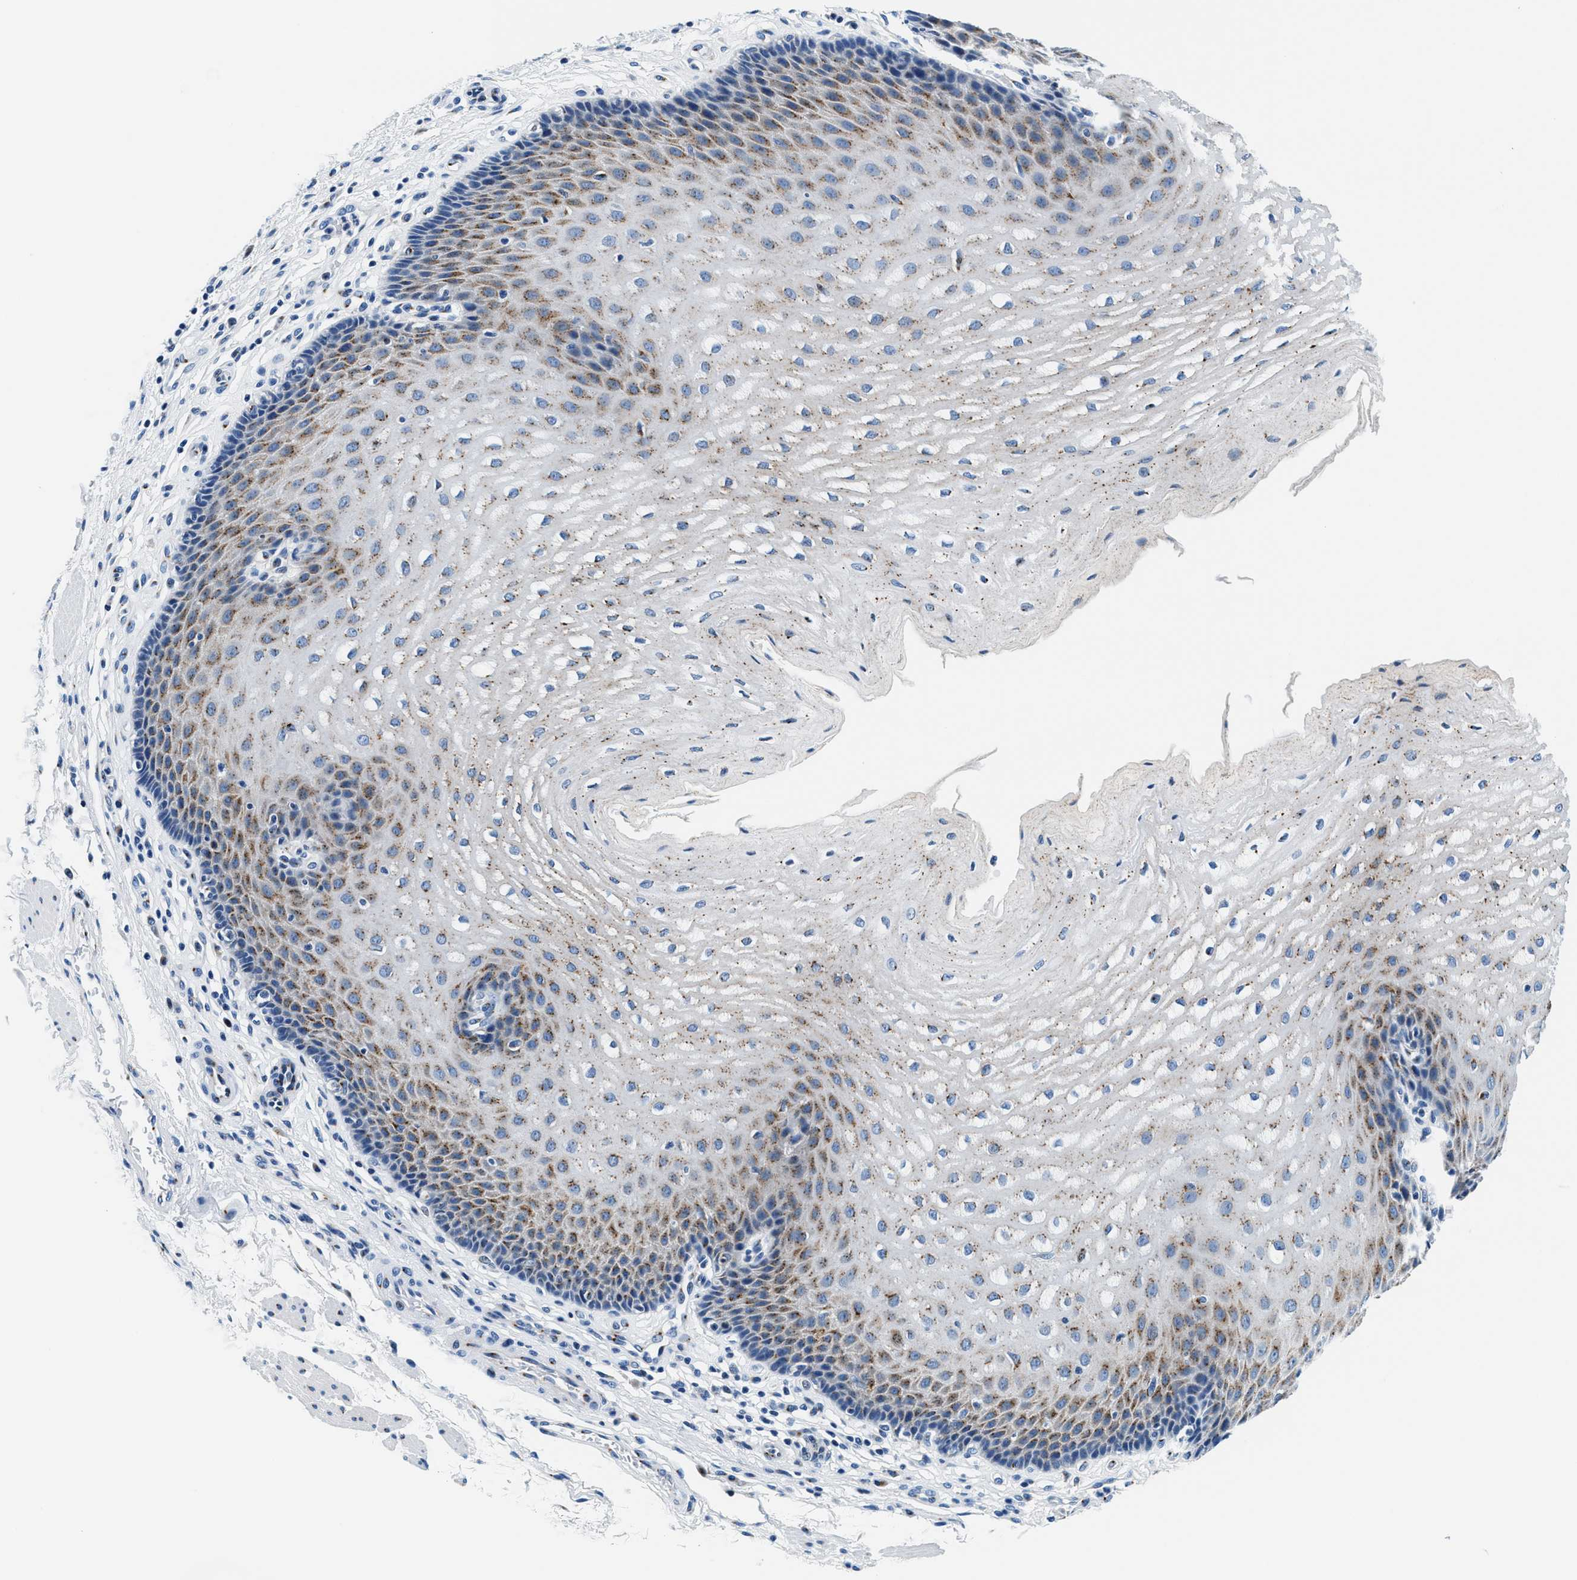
{"staining": {"intensity": "moderate", "quantity": "<25%", "location": "cytoplasmic/membranous"}, "tissue": "esophagus", "cell_type": "Squamous epithelial cells", "image_type": "normal", "snomed": [{"axis": "morphology", "description": "Normal tissue, NOS"}, {"axis": "topography", "description": "Esophagus"}], "caption": "Moderate cytoplasmic/membranous staining is identified in approximately <25% of squamous epithelial cells in benign esophagus.", "gene": "VPS53", "patient": {"sex": "male", "age": 54}}